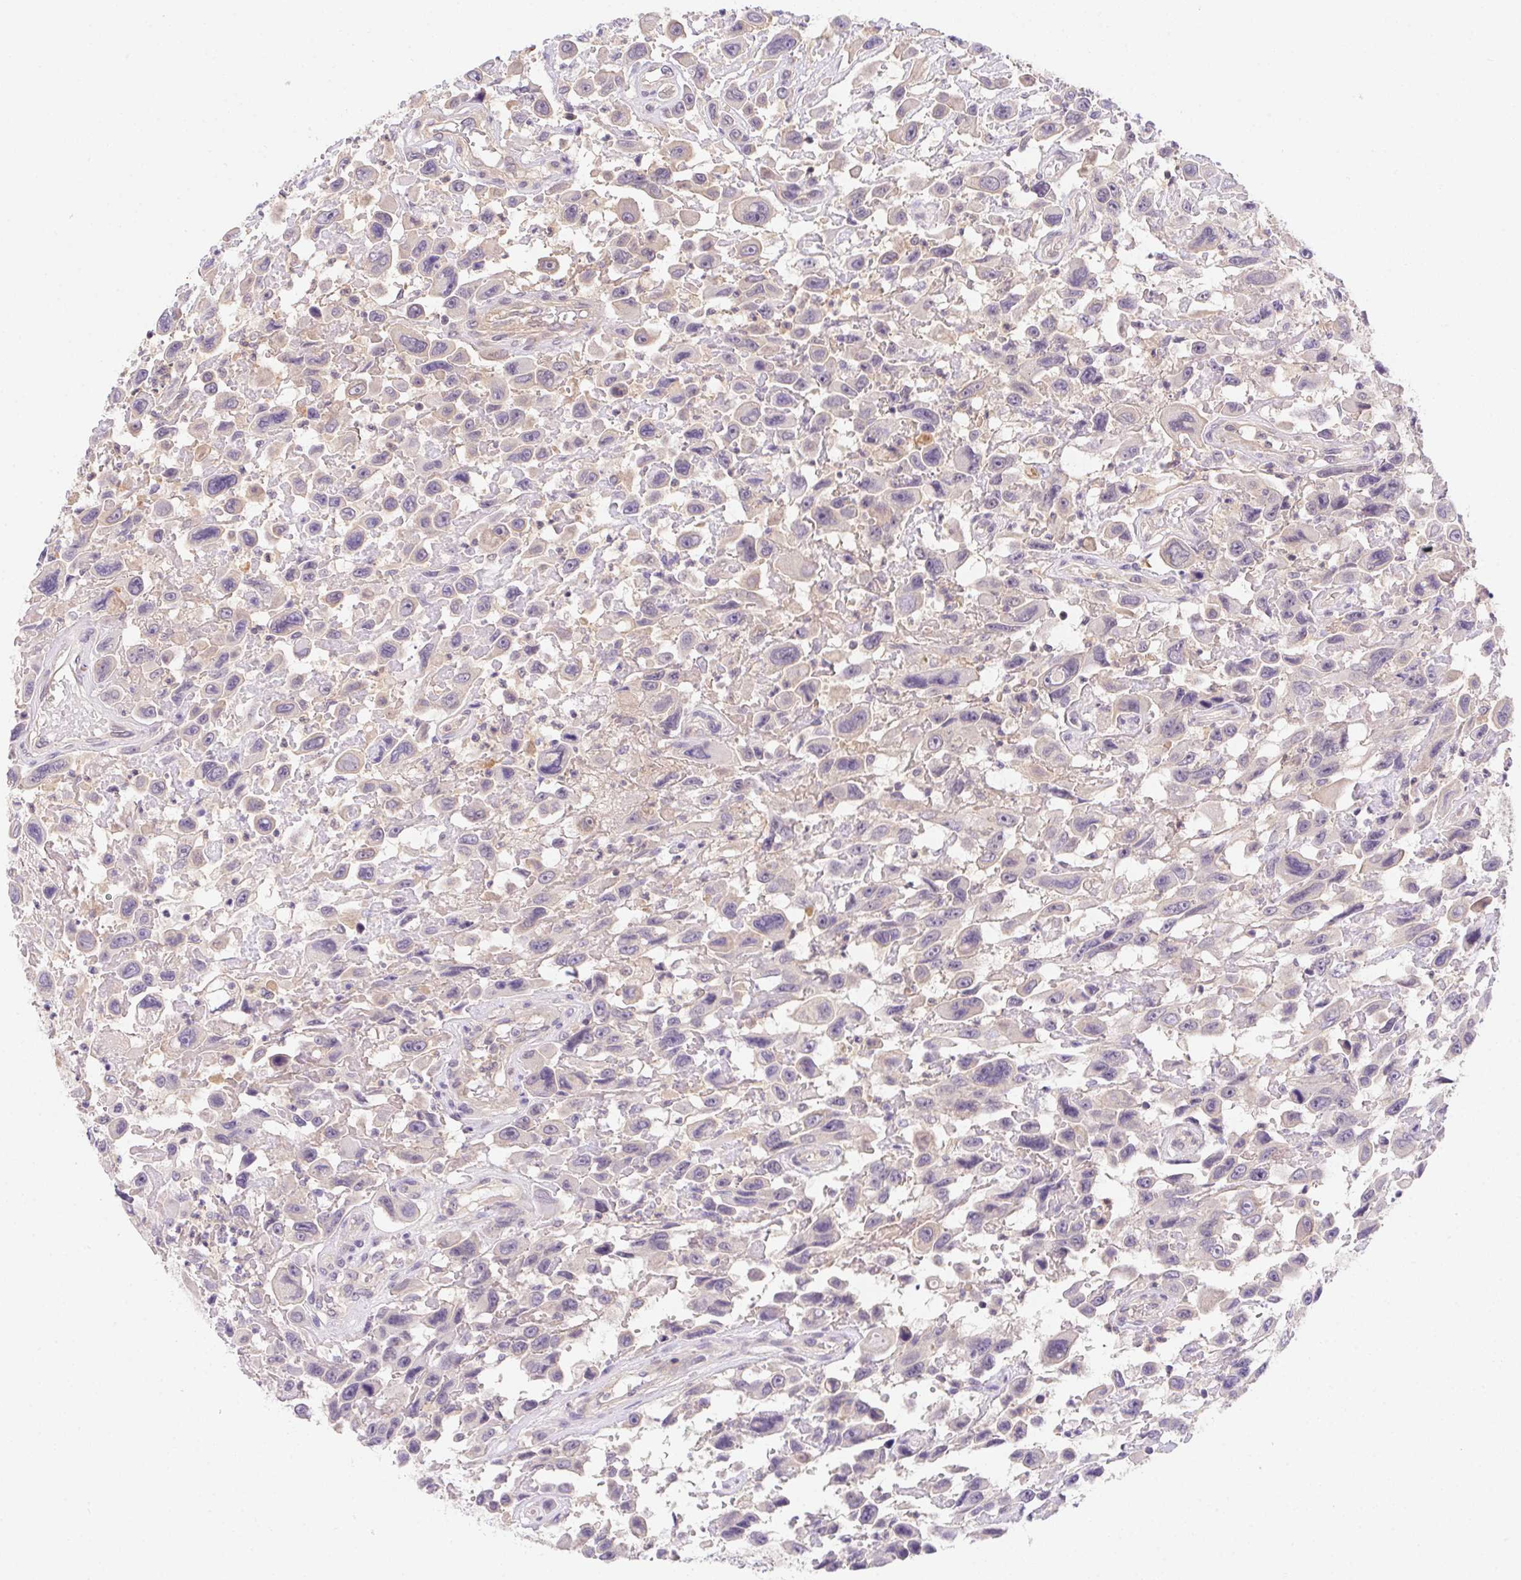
{"staining": {"intensity": "weak", "quantity": "<25%", "location": "cytoplasmic/membranous"}, "tissue": "urothelial cancer", "cell_type": "Tumor cells", "image_type": "cancer", "snomed": [{"axis": "morphology", "description": "Urothelial carcinoma, High grade"}, {"axis": "topography", "description": "Urinary bladder"}], "caption": "The IHC histopathology image has no significant staining in tumor cells of high-grade urothelial carcinoma tissue.", "gene": "PRKAA1", "patient": {"sex": "male", "age": 53}}